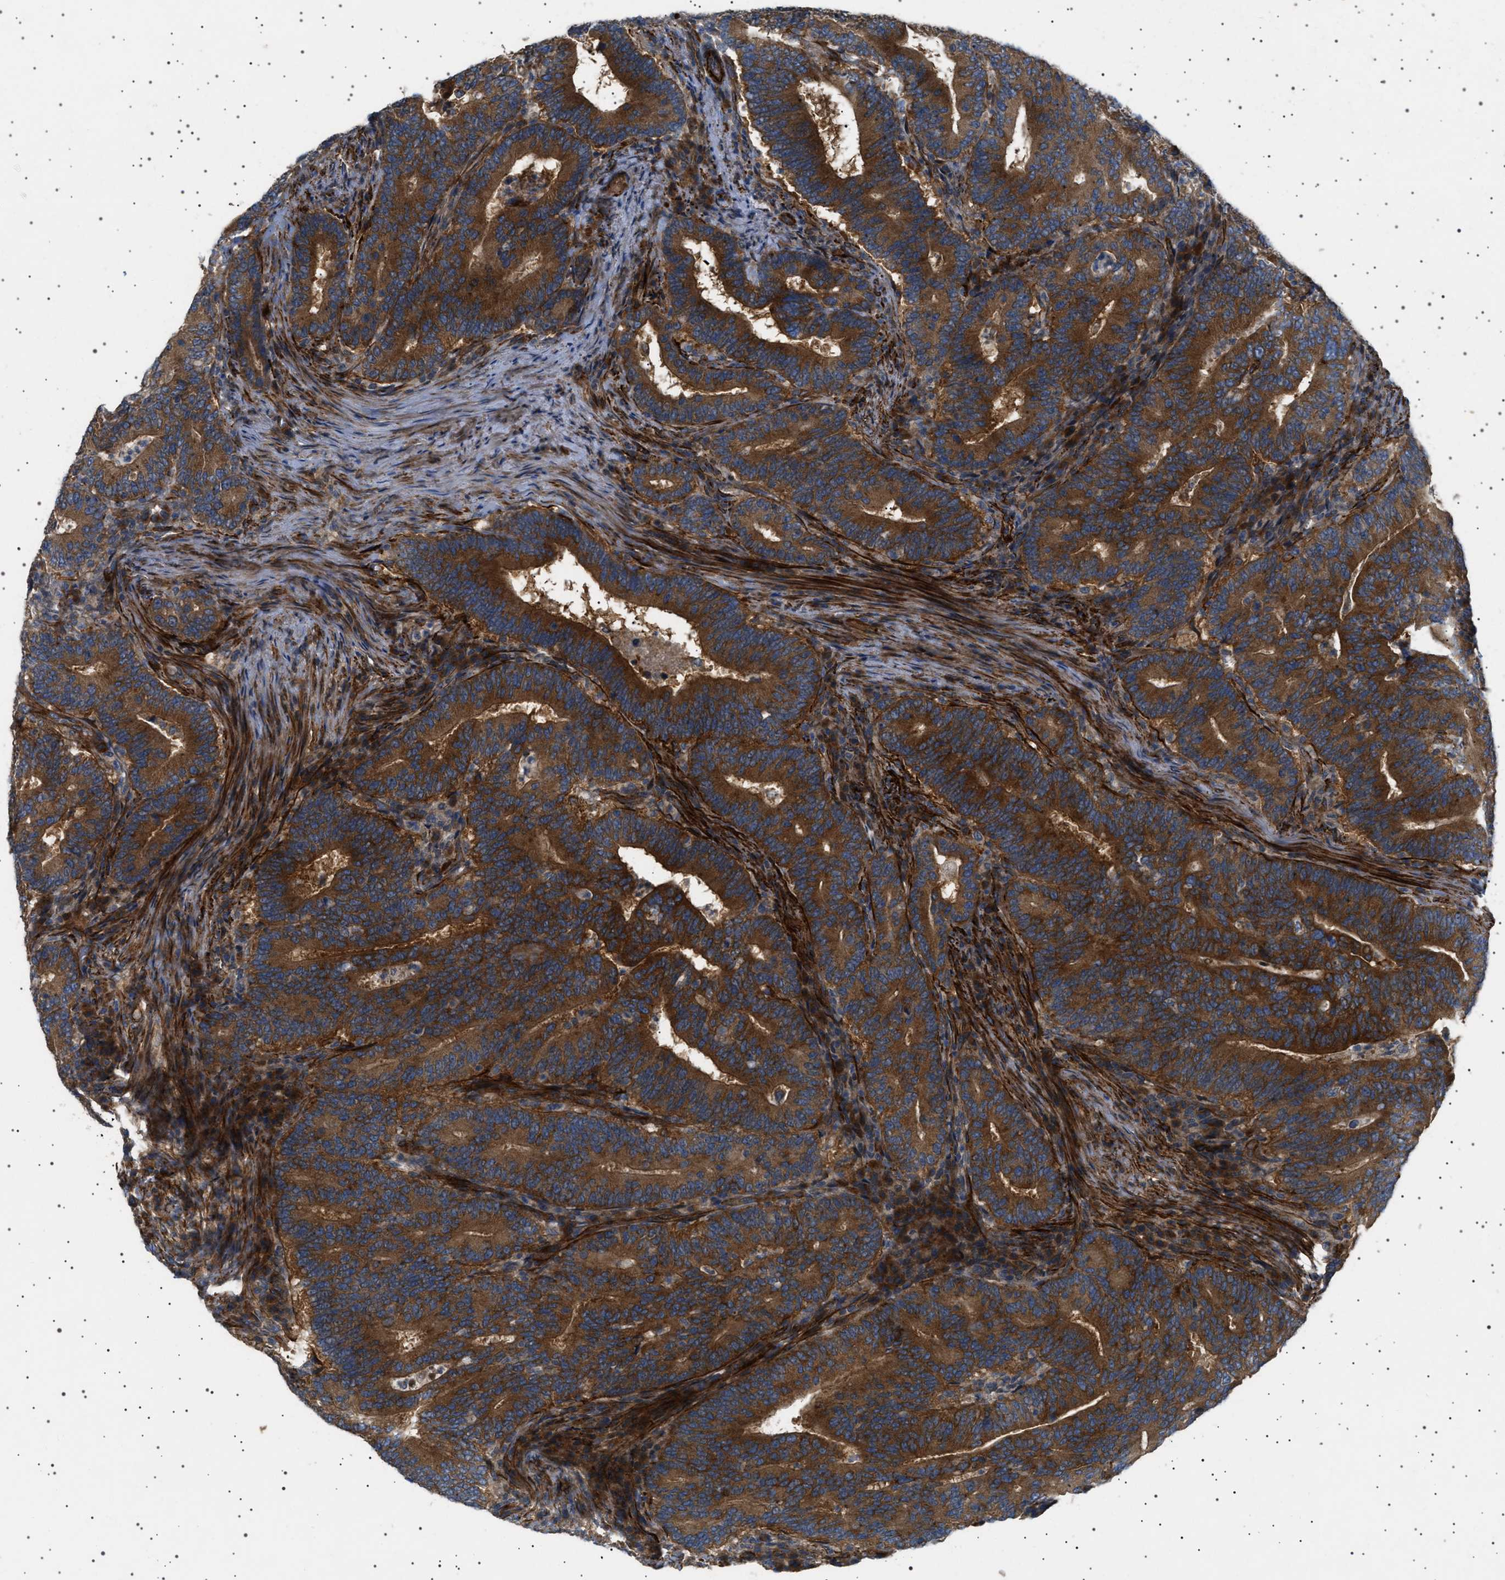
{"staining": {"intensity": "strong", "quantity": ">75%", "location": "cytoplasmic/membranous"}, "tissue": "colorectal cancer", "cell_type": "Tumor cells", "image_type": "cancer", "snomed": [{"axis": "morphology", "description": "Adenocarcinoma, NOS"}, {"axis": "topography", "description": "Colon"}], "caption": "The image reveals staining of adenocarcinoma (colorectal), revealing strong cytoplasmic/membranous protein staining (brown color) within tumor cells.", "gene": "CCDC186", "patient": {"sex": "female", "age": 66}}